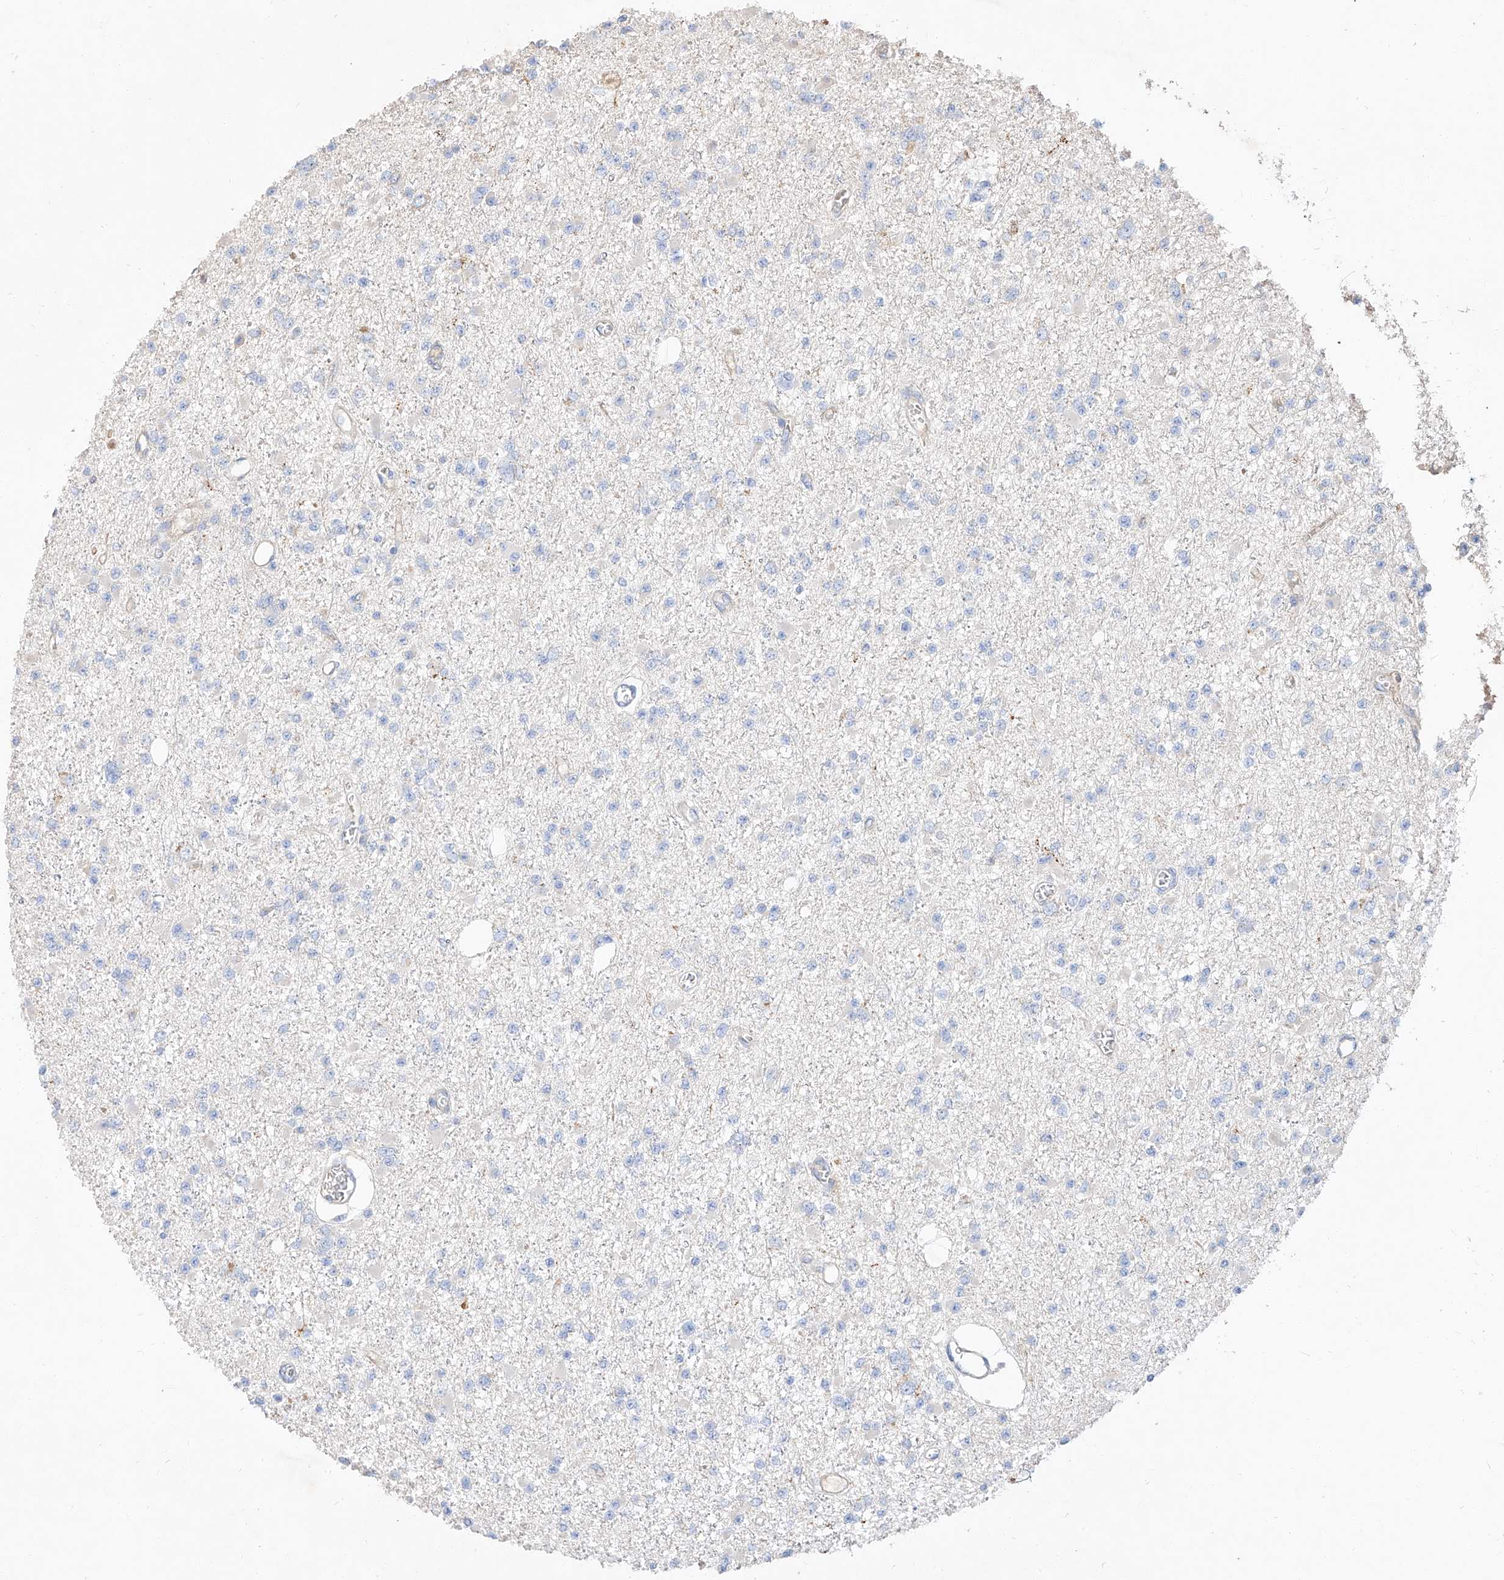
{"staining": {"intensity": "negative", "quantity": "none", "location": "none"}, "tissue": "glioma", "cell_type": "Tumor cells", "image_type": "cancer", "snomed": [{"axis": "morphology", "description": "Glioma, malignant, Low grade"}, {"axis": "topography", "description": "Brain"}], "caption": "High magnification brightfield microscopy of glioma stained with DAB (3,3'-diaminobenzidine) (brown) and counterstained with hematoxylin (blue): tumor cells show no significant positivity.", "gene": "DIRAS3", "patient": {"sex": "female", "age": 22}}